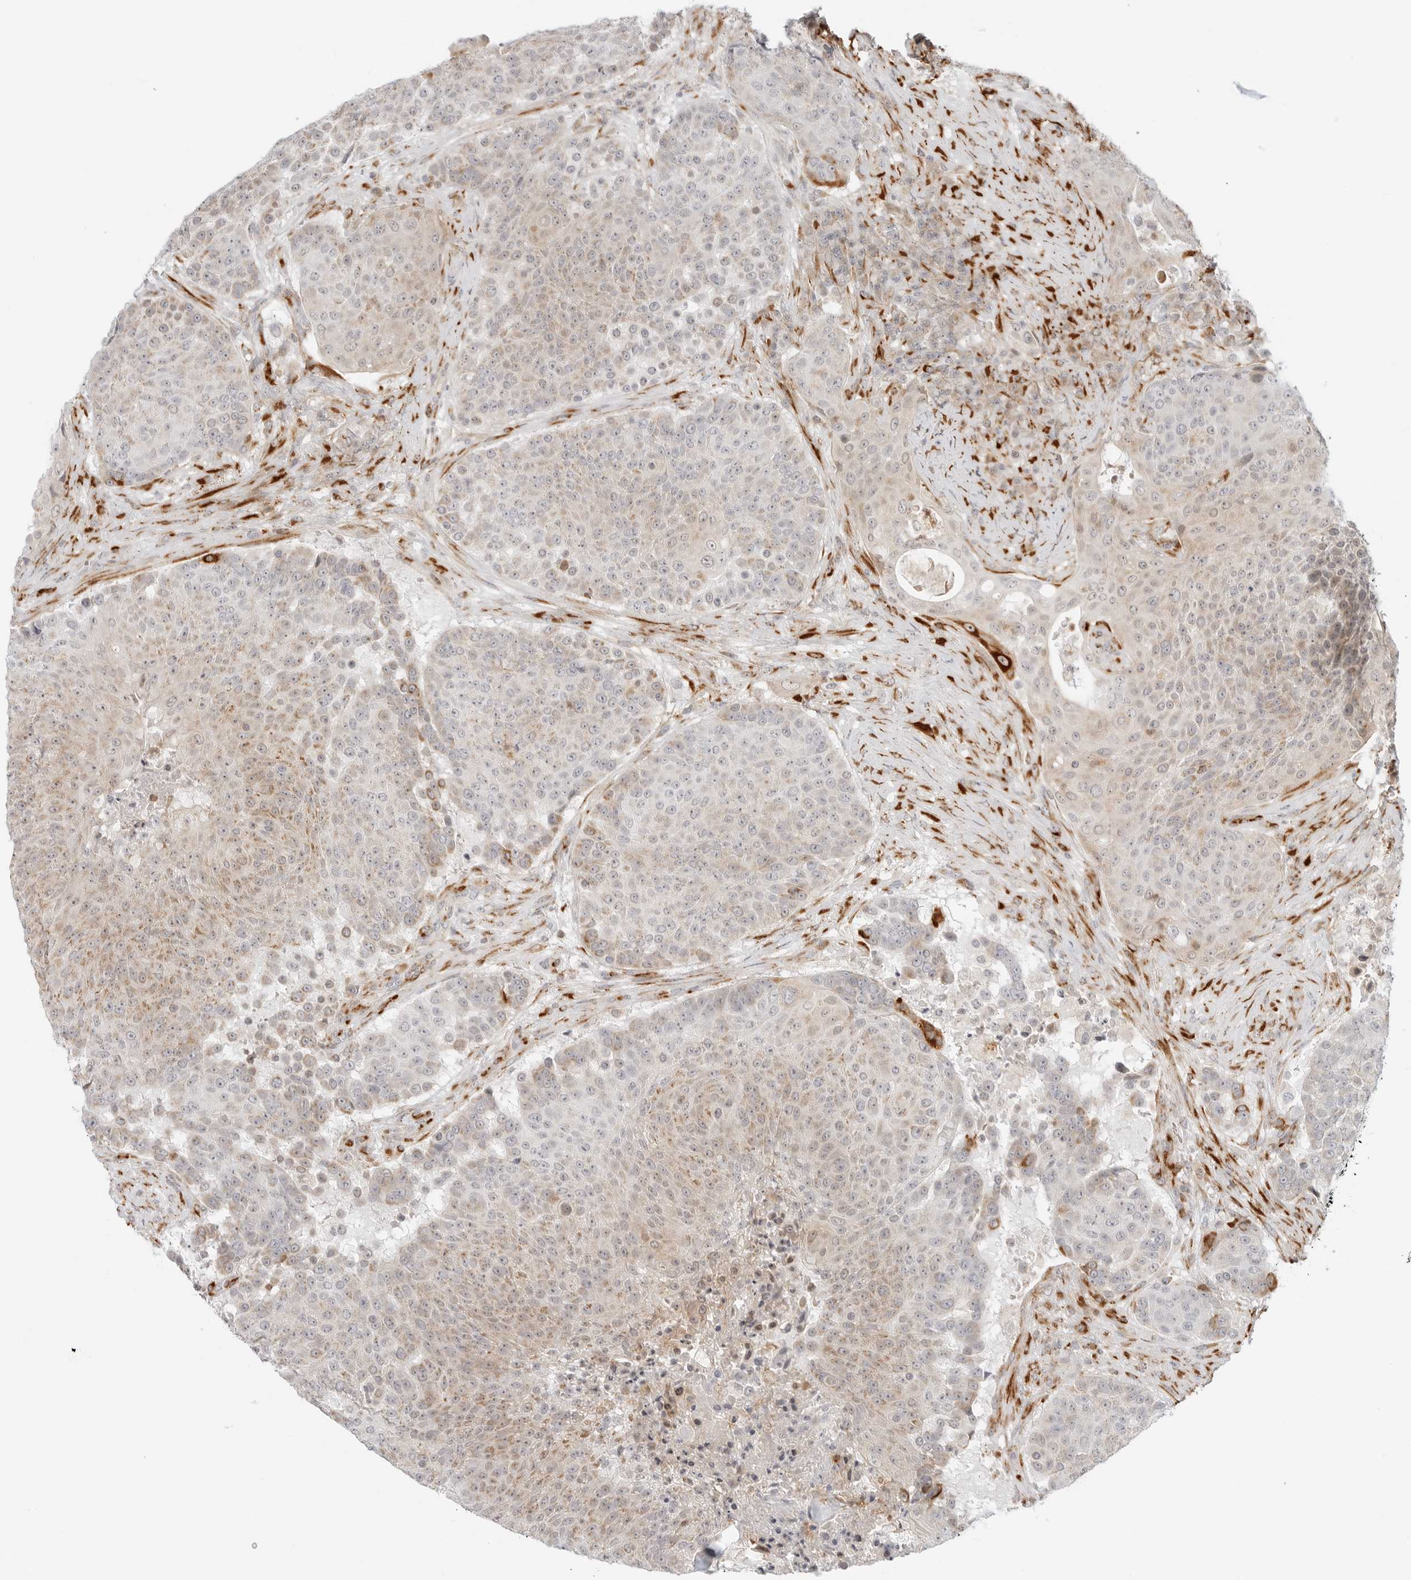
{"staining": {"intensity": "weak", "quantity": ">75%", "location": "cytoplasmic/membranous"}, "tissue": "urothelial cancer", "cell_type": "Tumor cells", "image_type": "cancer", "snomed": [{"axis": "morphology", "description": "Urothelial carcinoma, High grade"}, {"axis": "topography", "description": "Urinary bladder"}], "caption": "Immunohistochemical staining of human urothelial carcinoma (high-grade) displays low levels of weak cytoplasmic/membranous staining in about >75% of tumor cells.", "gene": "C1QTNF1", "patient": {"sex": "female", "age": 63}}